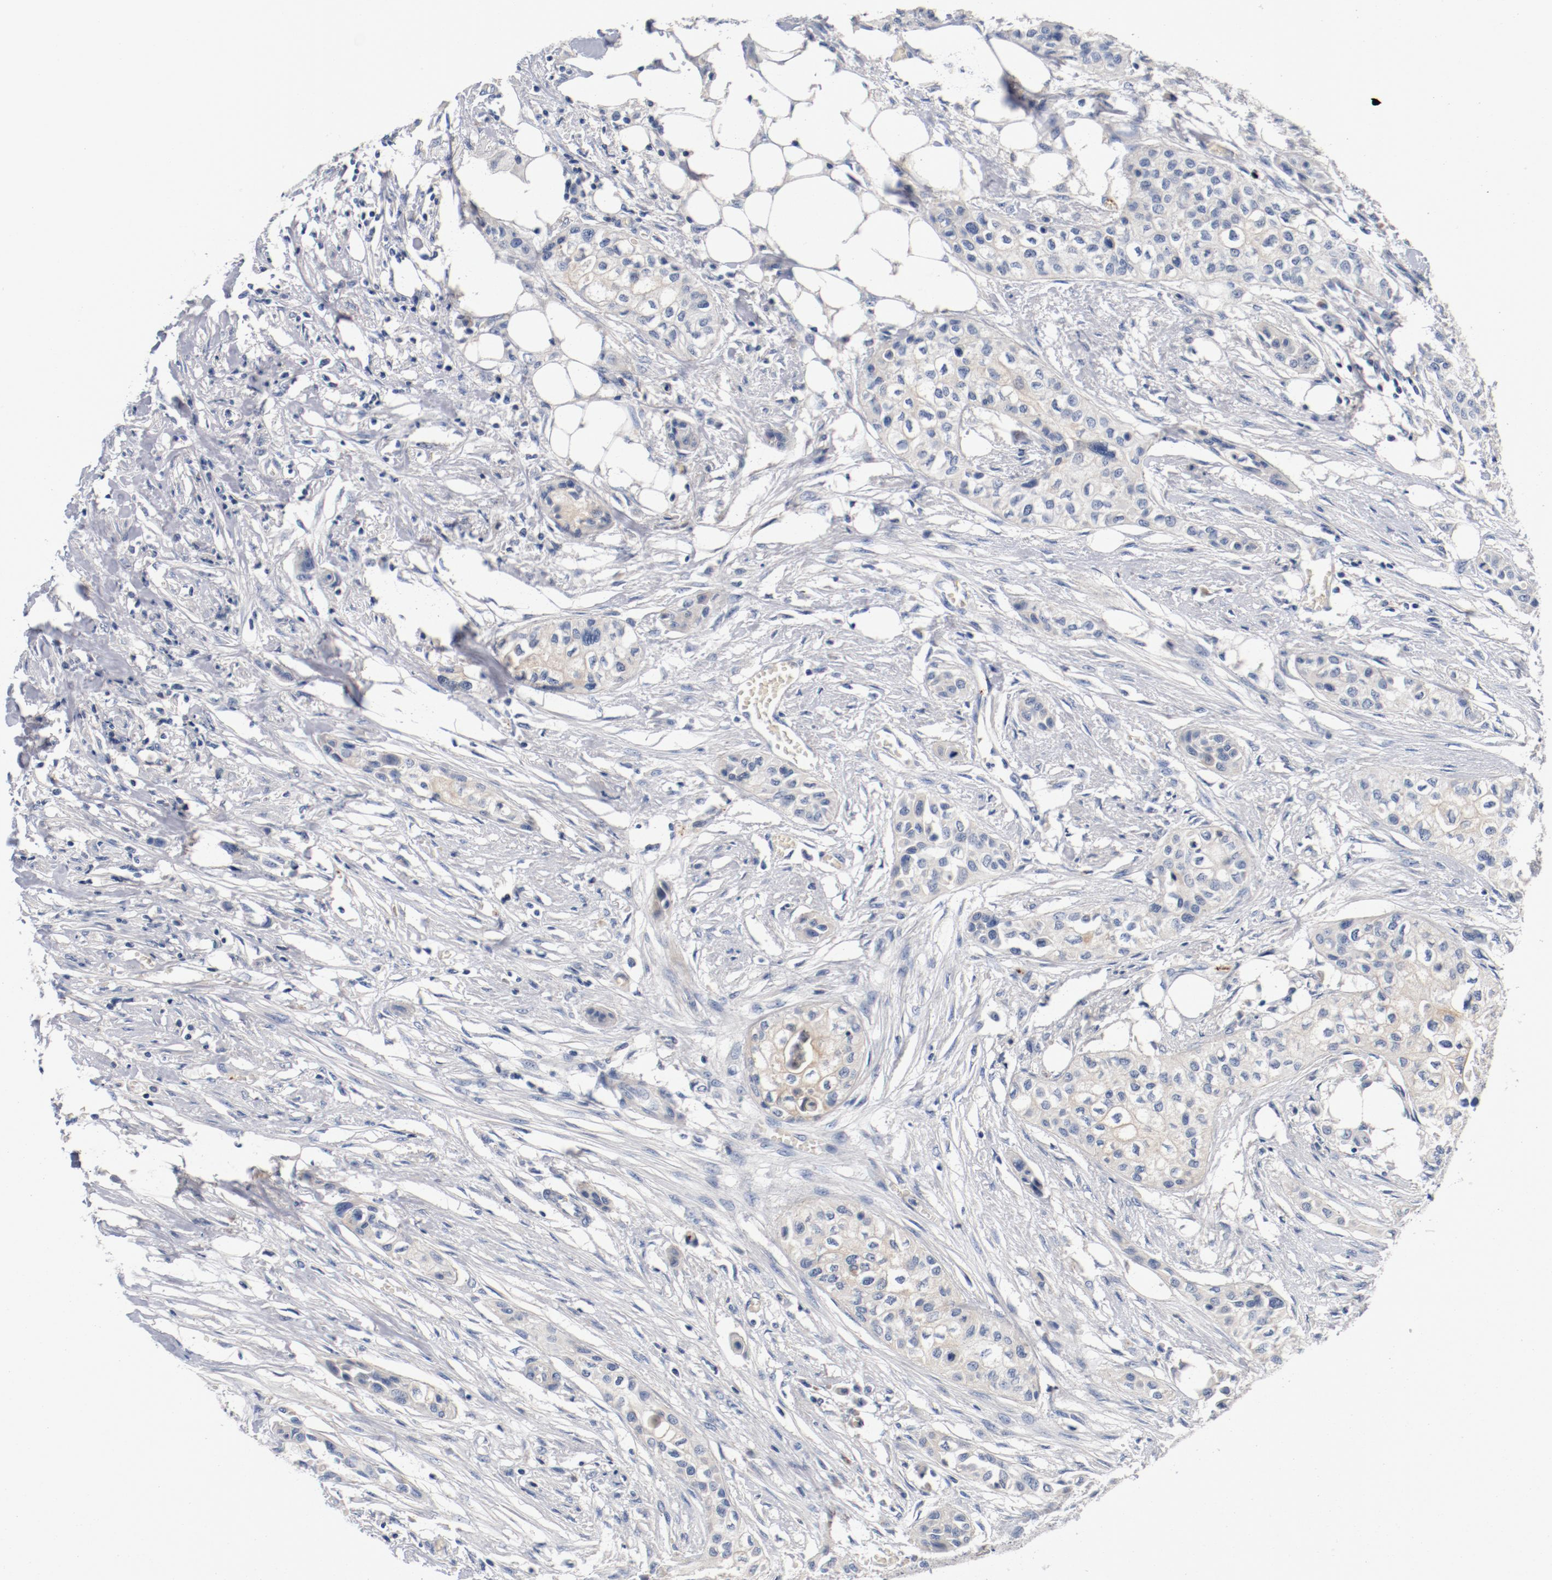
{"staining": {"intensity": "weak", "quantity": "25%-75%", "location": "cytoplasmic/membranous"}, "tissue": "urothelial cancer", "cell_type": "Tumor cells", "image_type": "cancer", "snomed": [{"axis": "morphology", "description": "Urothelial carcinoma, High grade"}, {"axis": "topography", "description": "Urinary bladder"}], "caption": "Immunohistochemistry (IHC) histopathology image of neoplastic tissue: high-grade urothelial carcinoma stained using immunohistochemistry demonstrates low levels of weak protein expression localized specifically in the cytoplasmic/membranous of tumor cells, appearing as a cytoplasmic/membranous brown color.", "gene": "PIM1", "patient": {"sex": "male", "age": 74}}